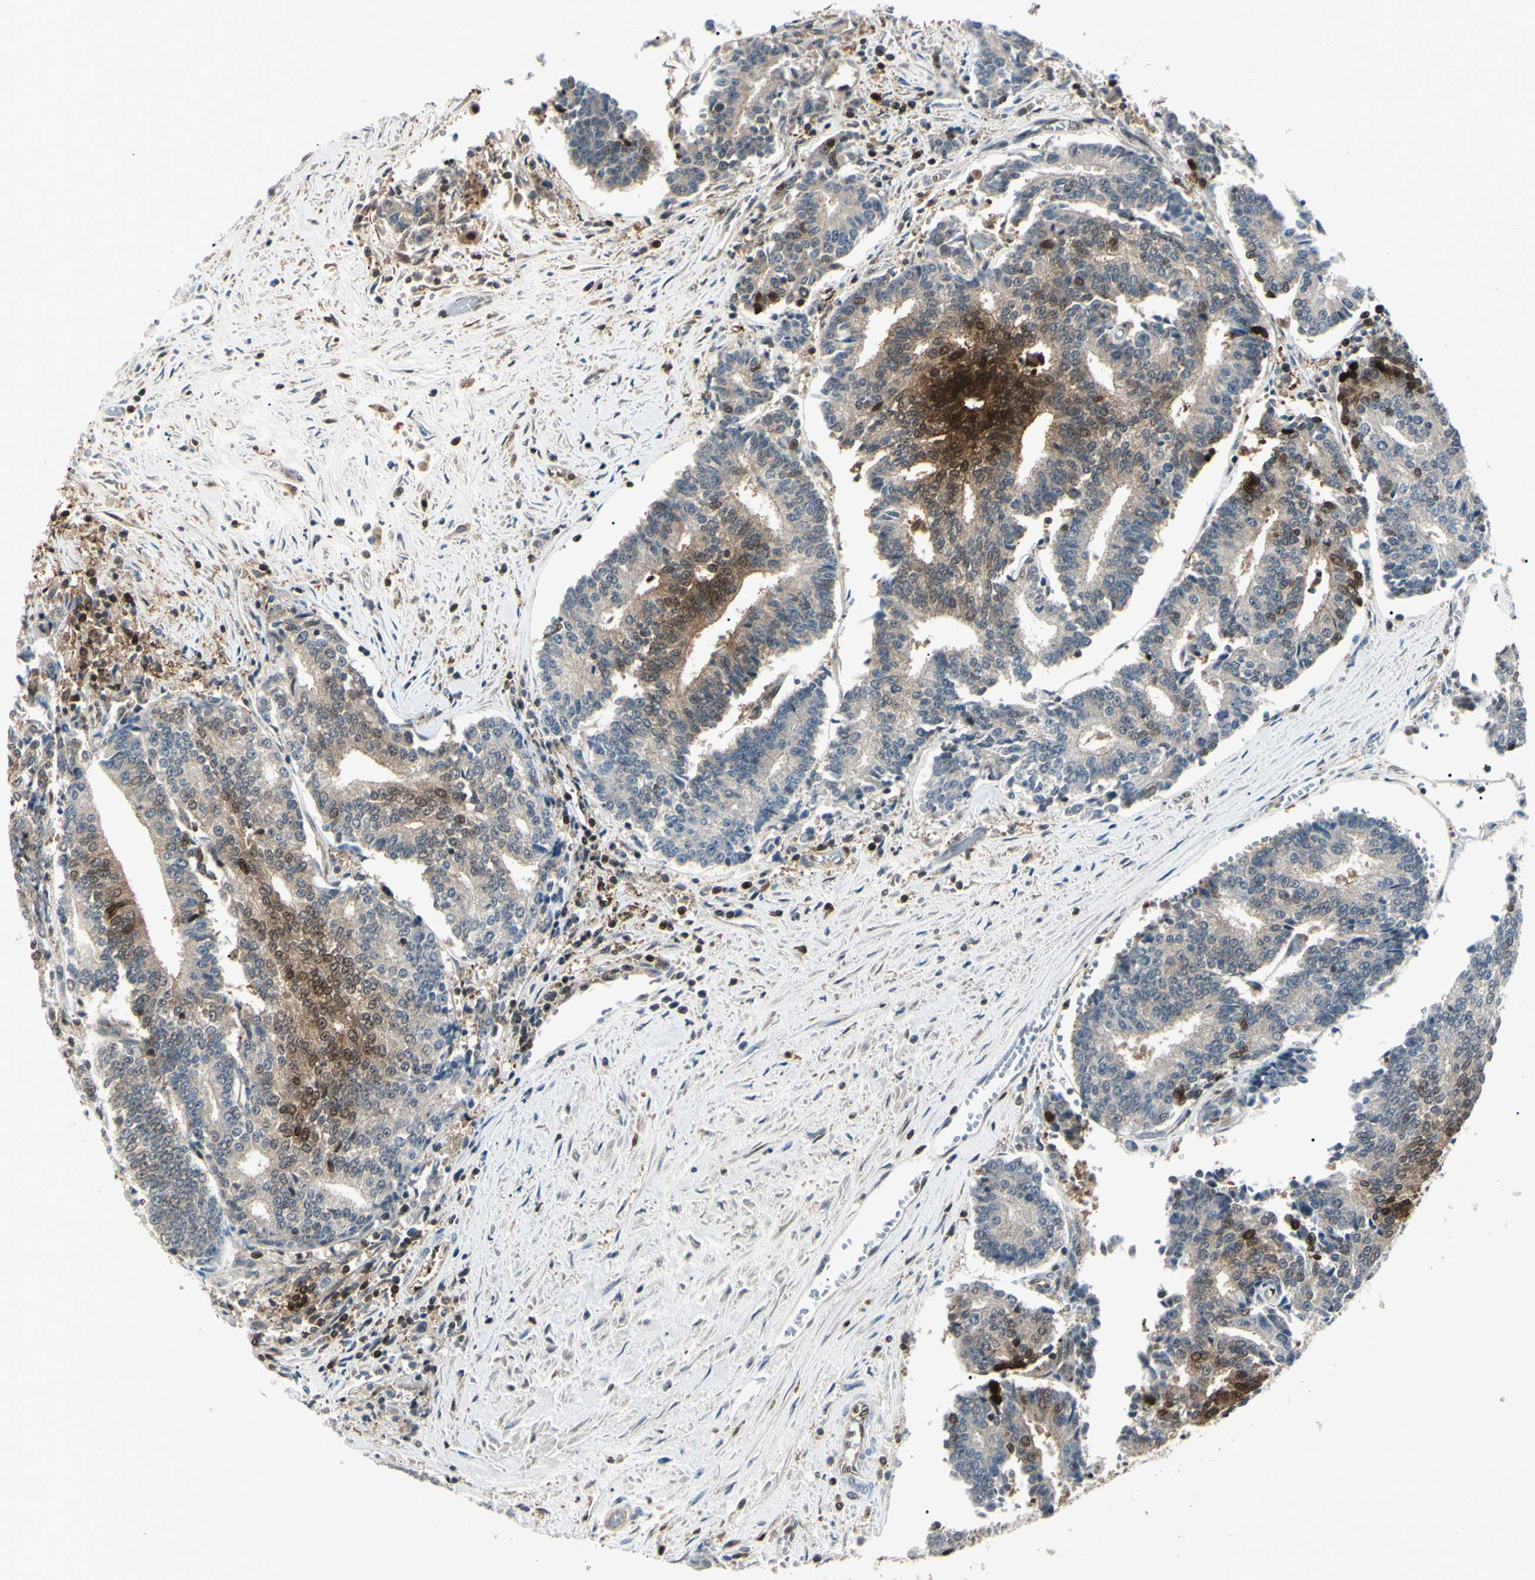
{"staining": {"intensity": "strong", "quantity": "<25%", "location": "cytoplasmic/membranous,nuclear"}, "tissue": "prostate cancer", "cell_type": "Tumor cells", "image_type": "cancer", "snomed": [{"axis": "morphology", "description": "Normal tissue, NOS"}, {"axis": "morphology", "description": "Adenocarcinoma, High grade"}, {"axis": "topography", "description": "Prostate"}, {"axis": "topography", "description": "Seminal veicle"}], "caption": "Immunohistochemistry of human prostate adenocarcinoma (high-grade) displays medium levels of strong cytoplasmic/membranous and nuclear expression in approximately <25% of tumor cells. (DAB IHC with brightfield microscopy, high magnification).", "gene": "PGK1", "patient": {"sex": "male", "age": 55}}